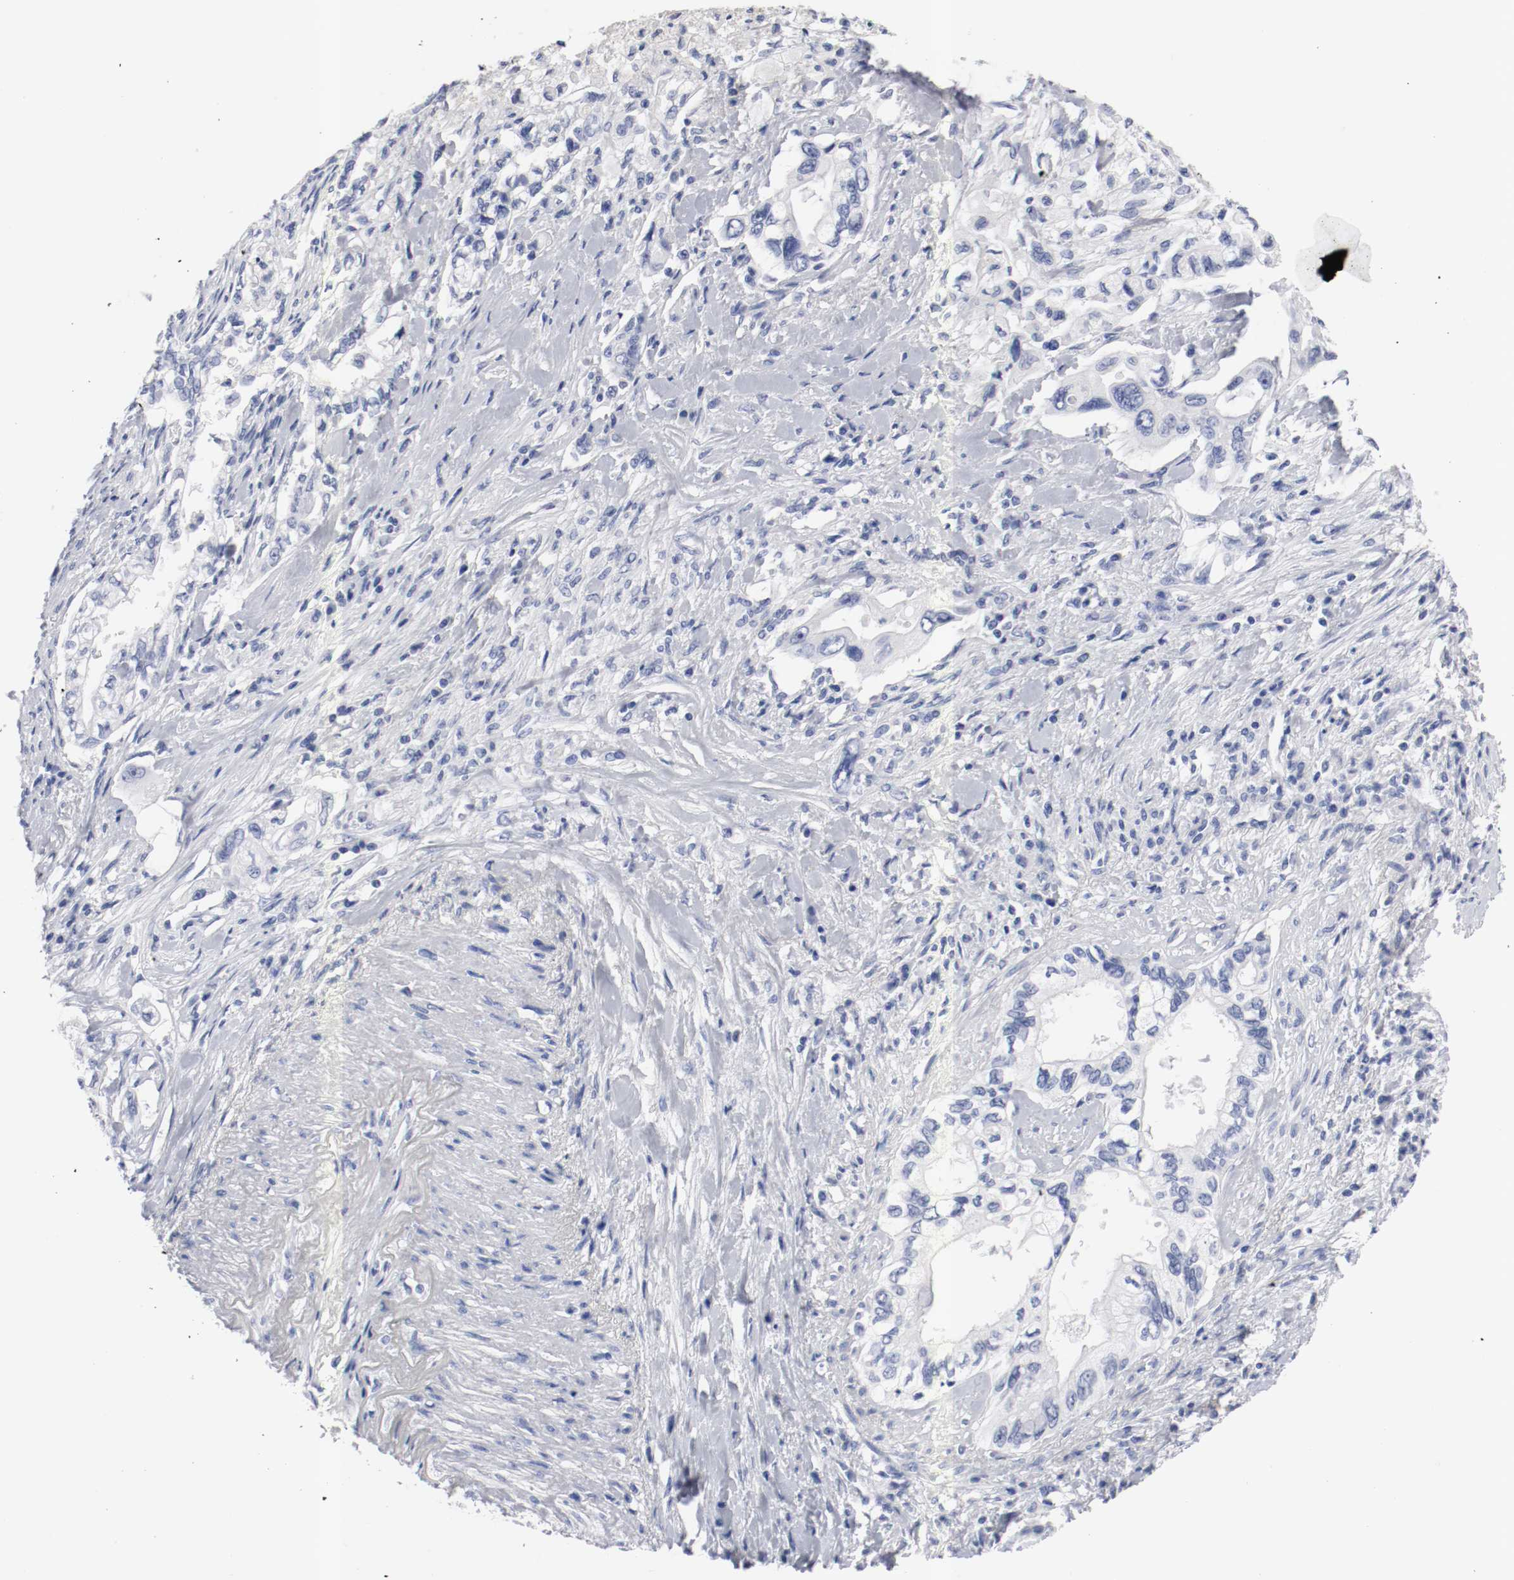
{"staining": {"intensity": "negative", "quantity": "none", "location": "none"}, "tissue": "pancreatic cancer", "cell_type": "Tumor cells", "image_type": "cancer", "snomed": [{"axis": "morphology", "description": "Normal tissue, NOS"}, {"axis": "topography", "description": "Pancreas"}], "caption": "The histopathology image reveals no staining of tumor cells in pancreatic cancer.", "gene": "GAD1", "patient": {"sex": "male", "age": 42}}